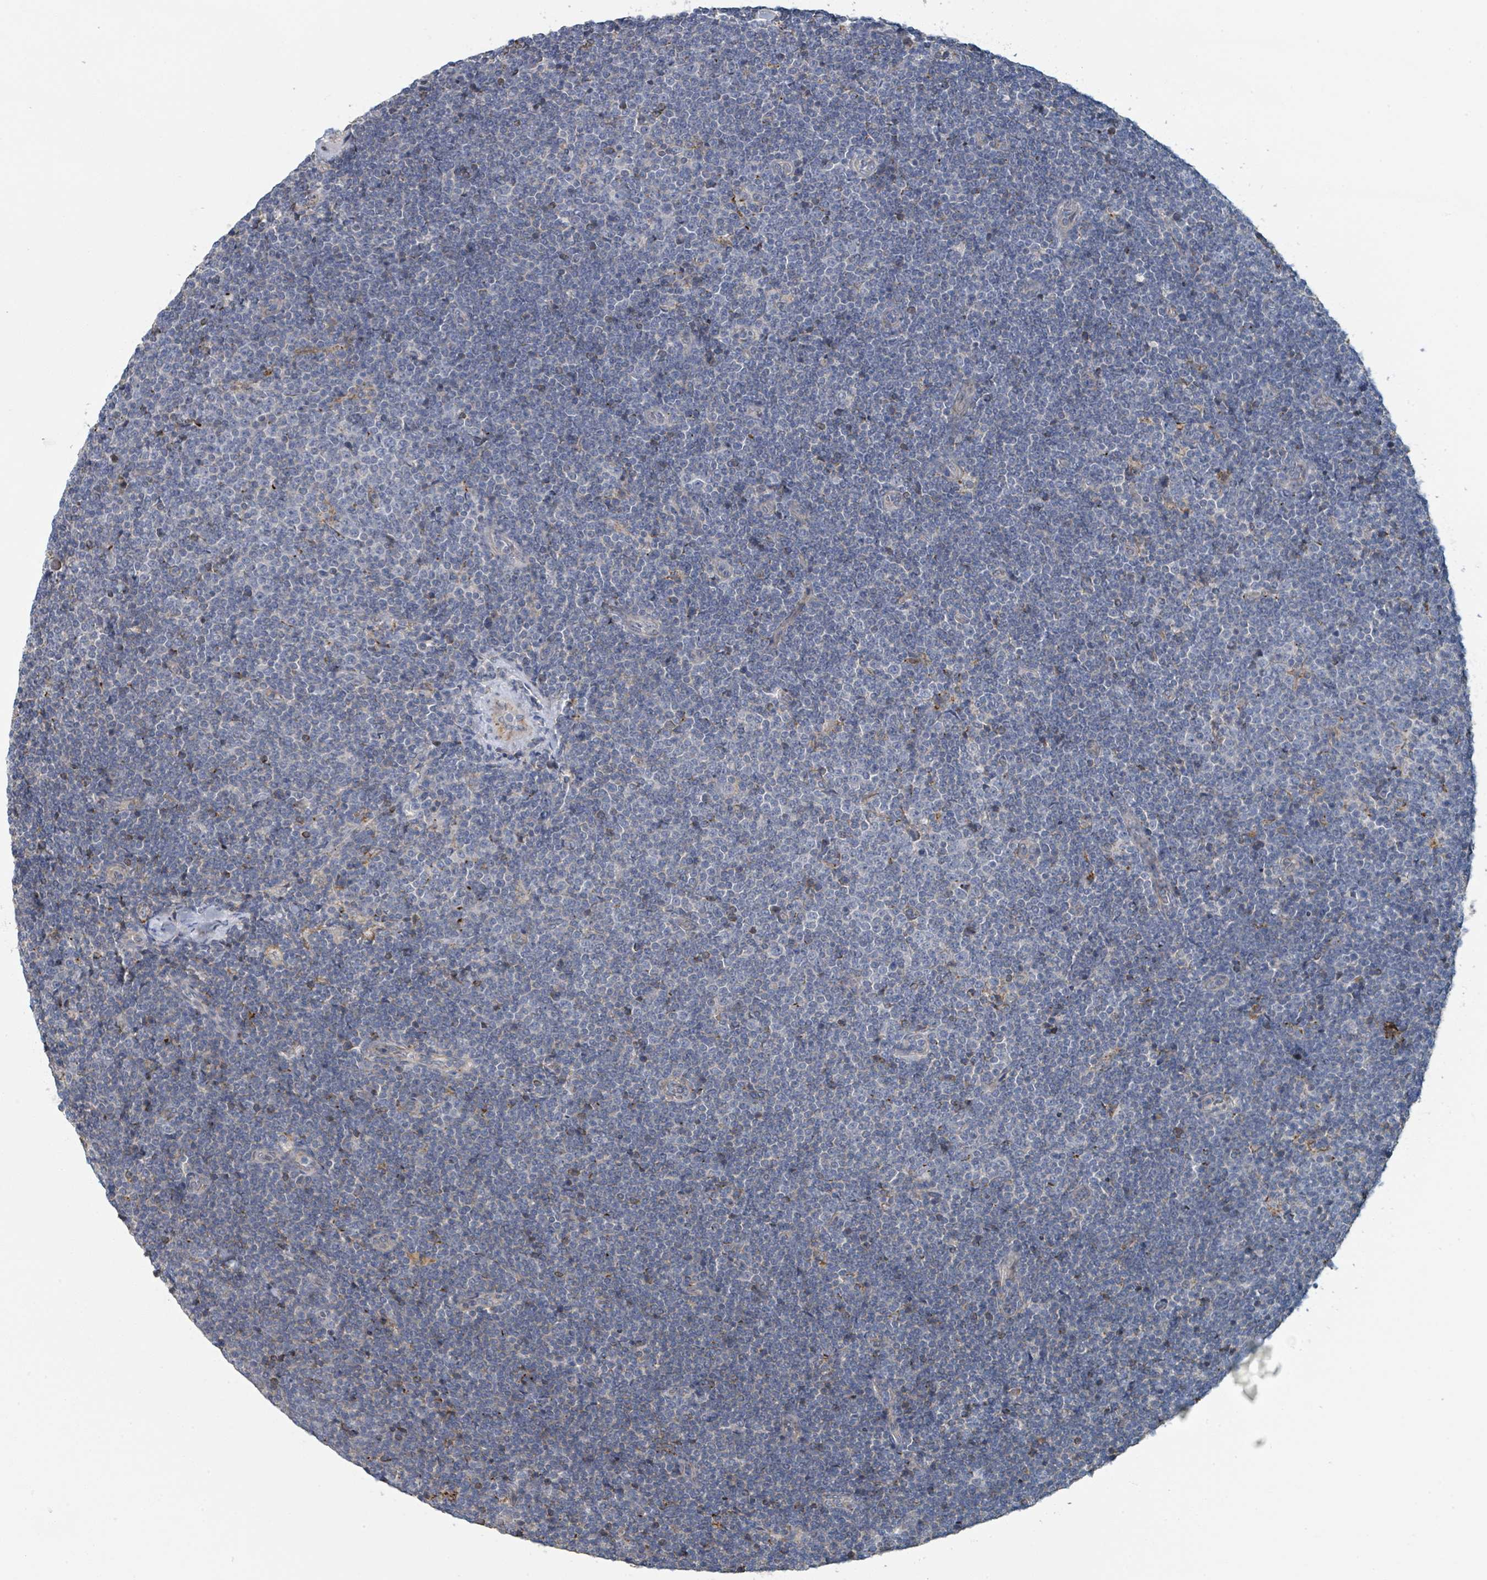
{"staining": {"intensity": "negative", "quantity": "none", "location": "none"}, "tissue": "lymphoma", "cell_type": "Tumor cells", "image_type": "cancer", "snomed": [{"axis": "morphology", "description": "Malignant lymphoma, non-Hodgkin's type, Low grade"}, {"axis": "topography", "description": "Lymph node"}], "caption": "Immunohistochemistry of human lymphoma displays no staining in tumor cells.", "gene": "LRRC42", "patient": {"sex": "male", "age": 48}}